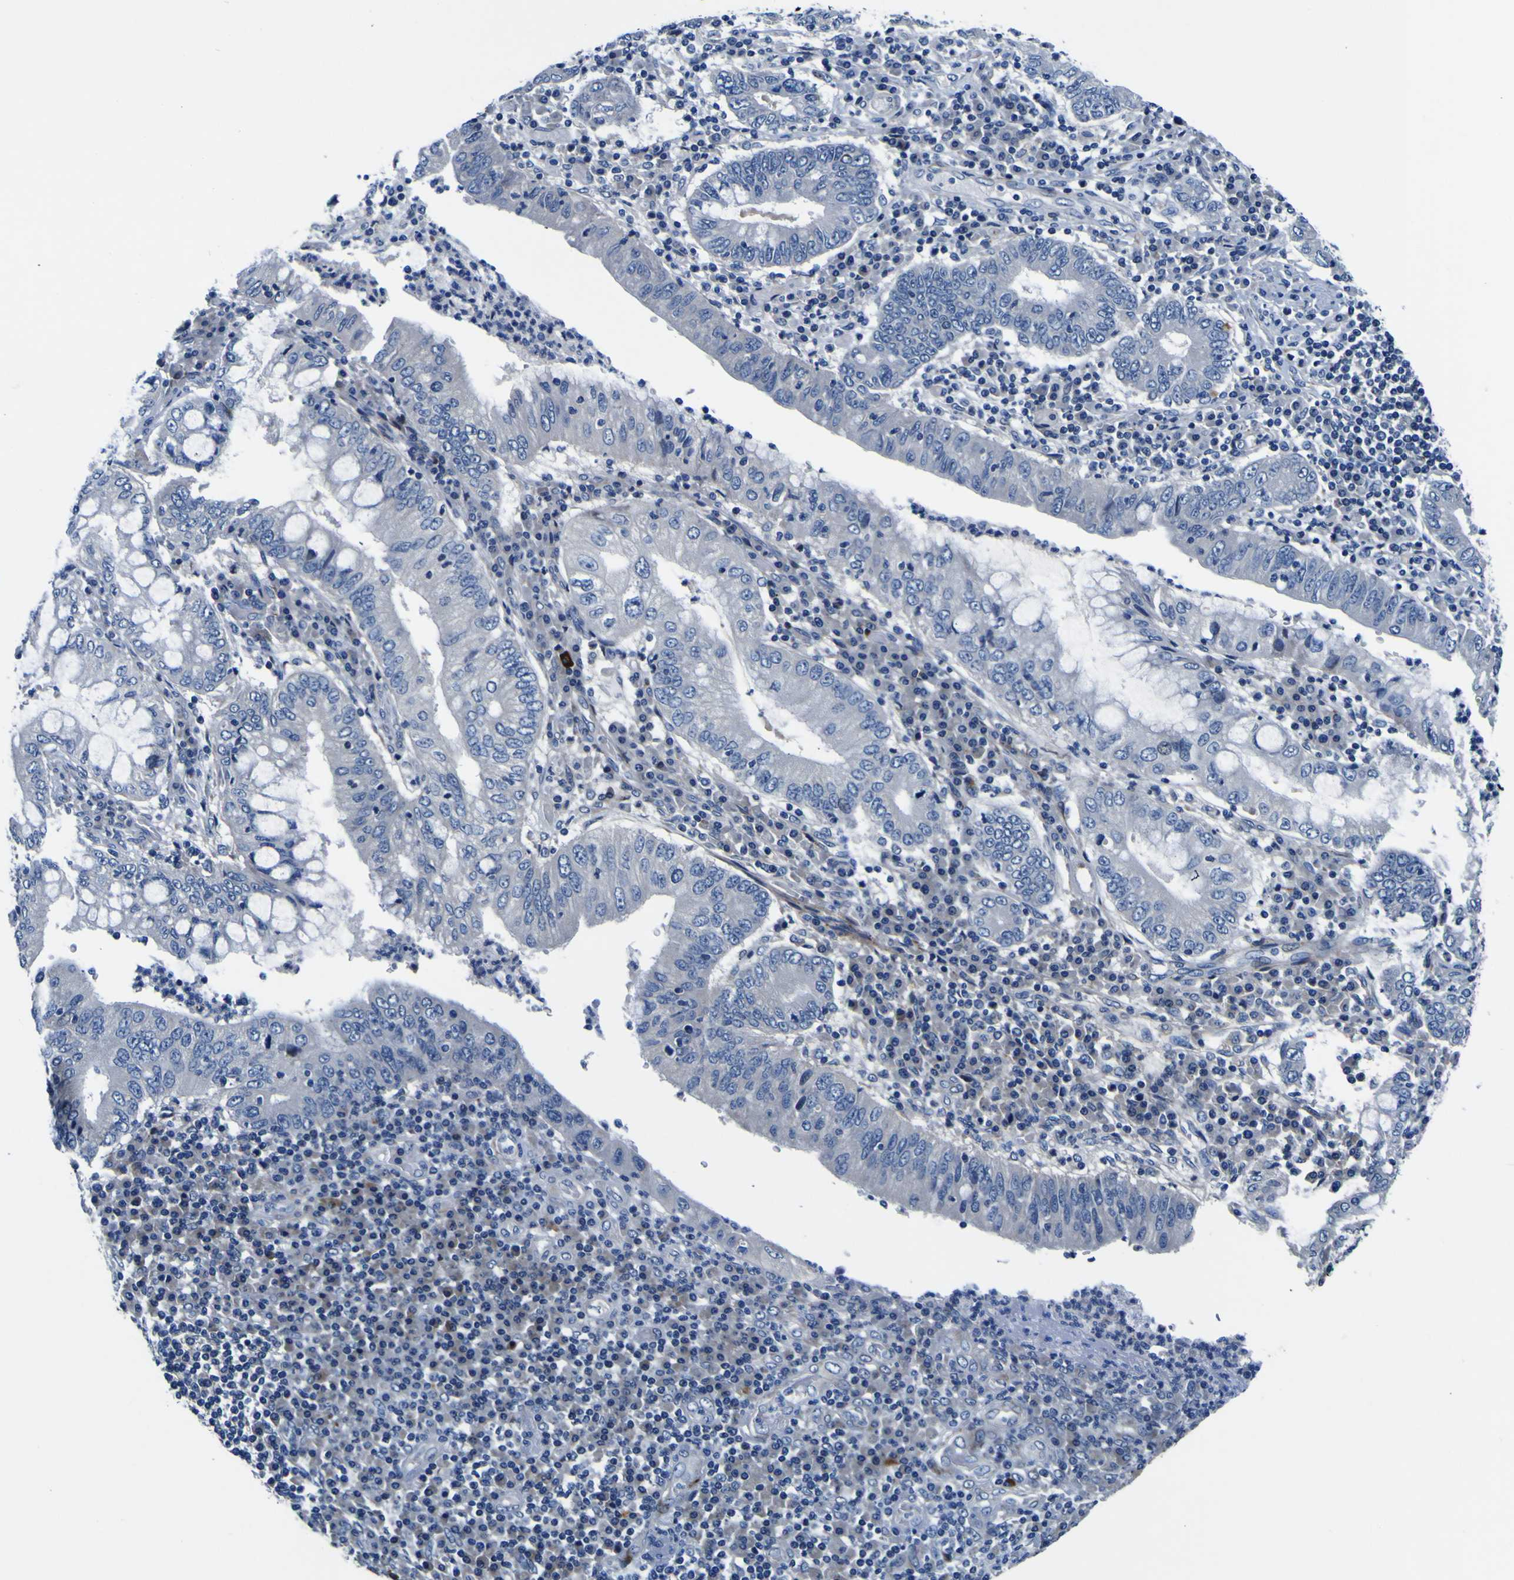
{"staining": {"intensity": "negative", "quantity": "none", "location": "none"}, "tissue": "stomach cancer", "cell_type": "Tumor cells", "image_type": "cancer", "snomed": [{"axis": "morphology", "description": "Normal tissue, NOS"}, {"axis": "morphology", "description": "Adenocarcinoma, NOS"}, {"axis": "topography", "description": "Esophagus"}, {"axis": "topography", "description": "Stomach, upper"}, {"axis": "topography", "description": "Peripheral nerve tissue"}], "caption": "Micrograph shows no significant protein staining in tumor cells of adenocarcinoma (stomach).", "gene": "AGAP3", "patient": {"sex": "male", "age": 62}}